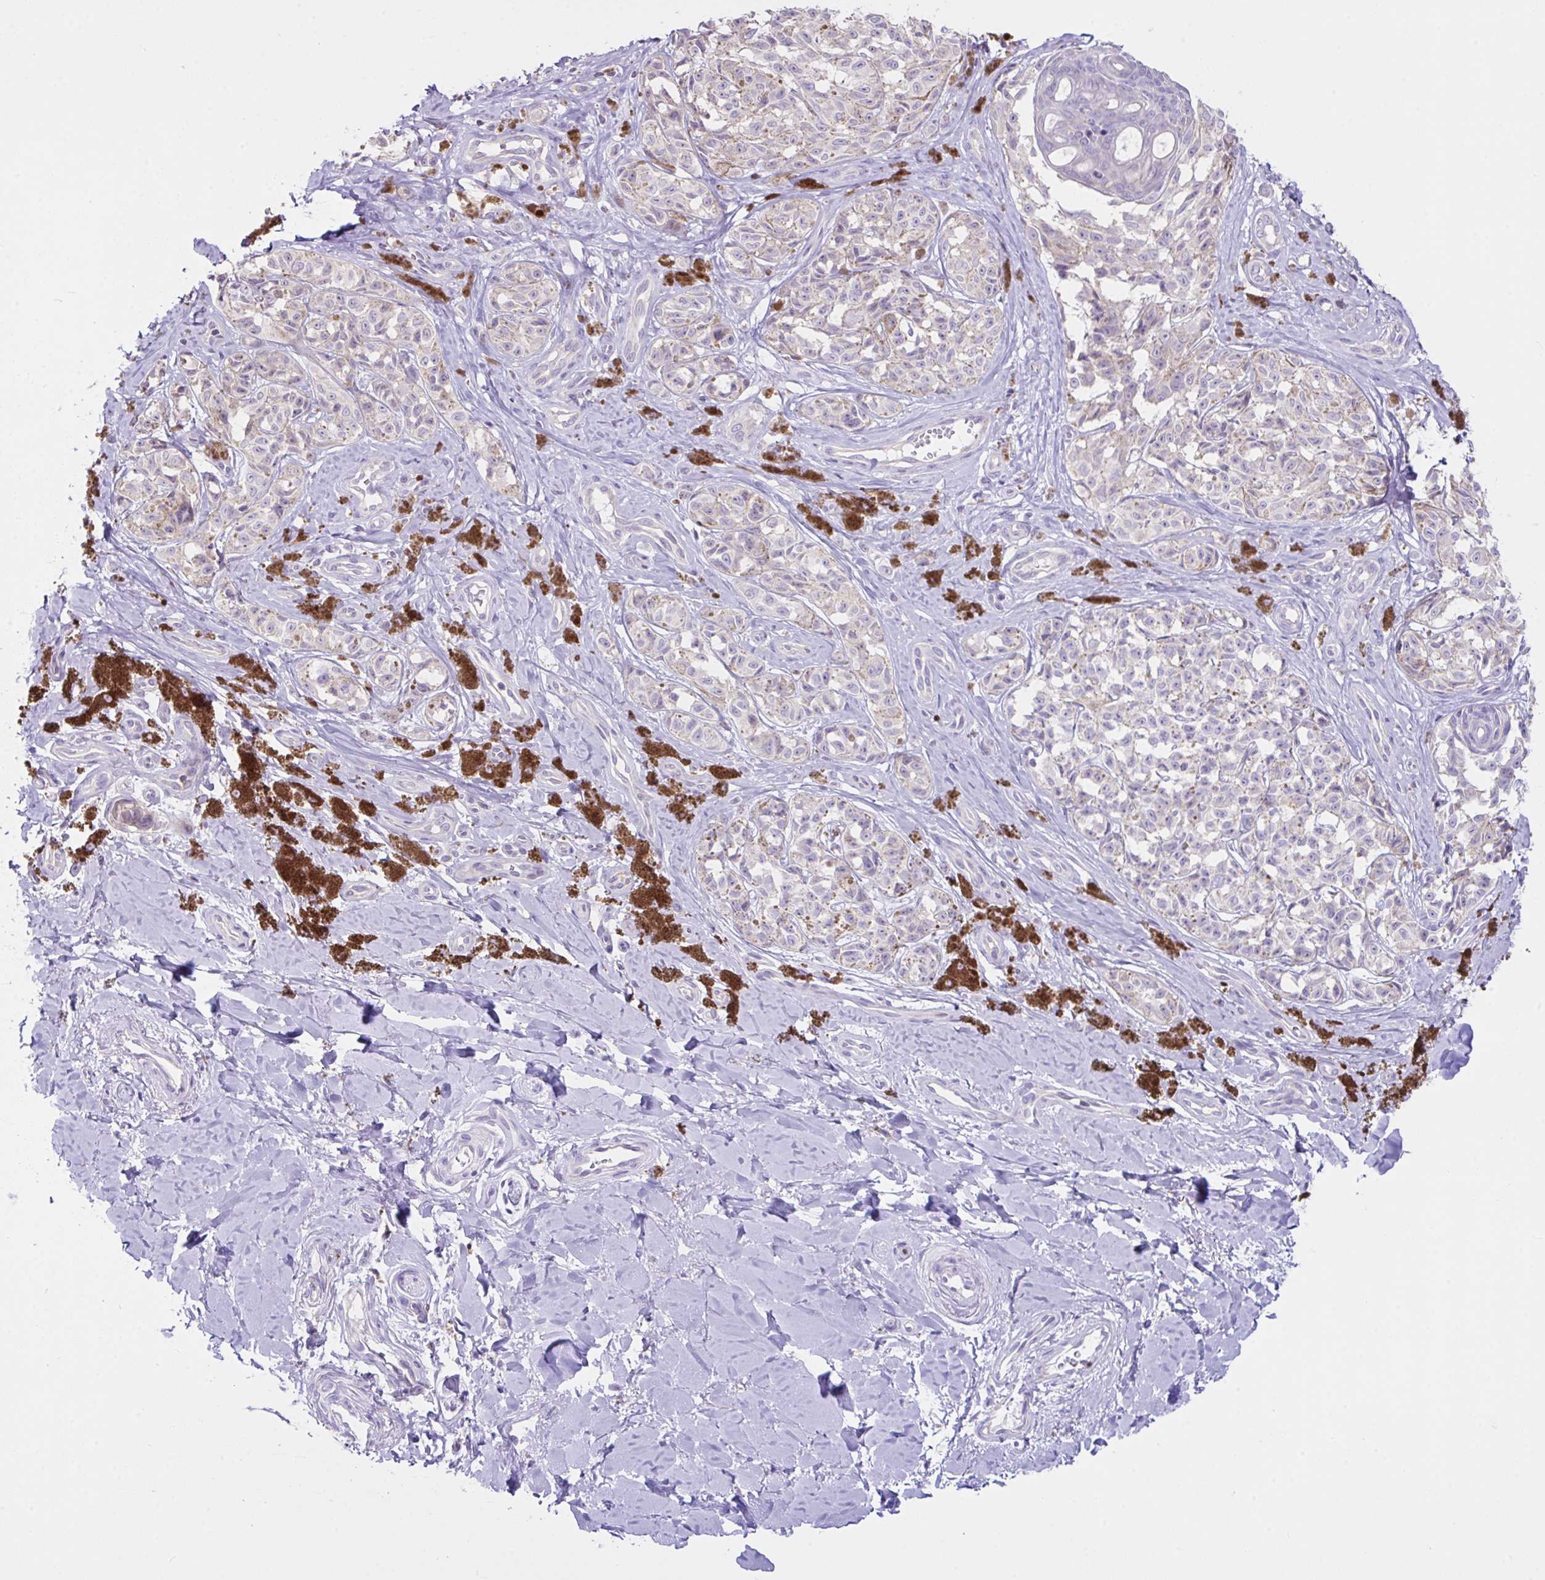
{"staining": {"intensity": "negative", "quantity": "none", "location": "none"}, "tissue": "melanoma", "cell_type": "Tumor cells", "image_type": "cancer", "snomed": [{"axis": "morphology", "description": "Malignant melanoma, NOS"}, {"axis": "topography", "description": "Skin"}], "caption": "DAB (3,3'-diaminobenzidine) immunohistochemical staining of human melanoma shows no significant expression in tumor cells.", "gene": "D2HGDH", "patient": {"sex": "female", "age": 65}}